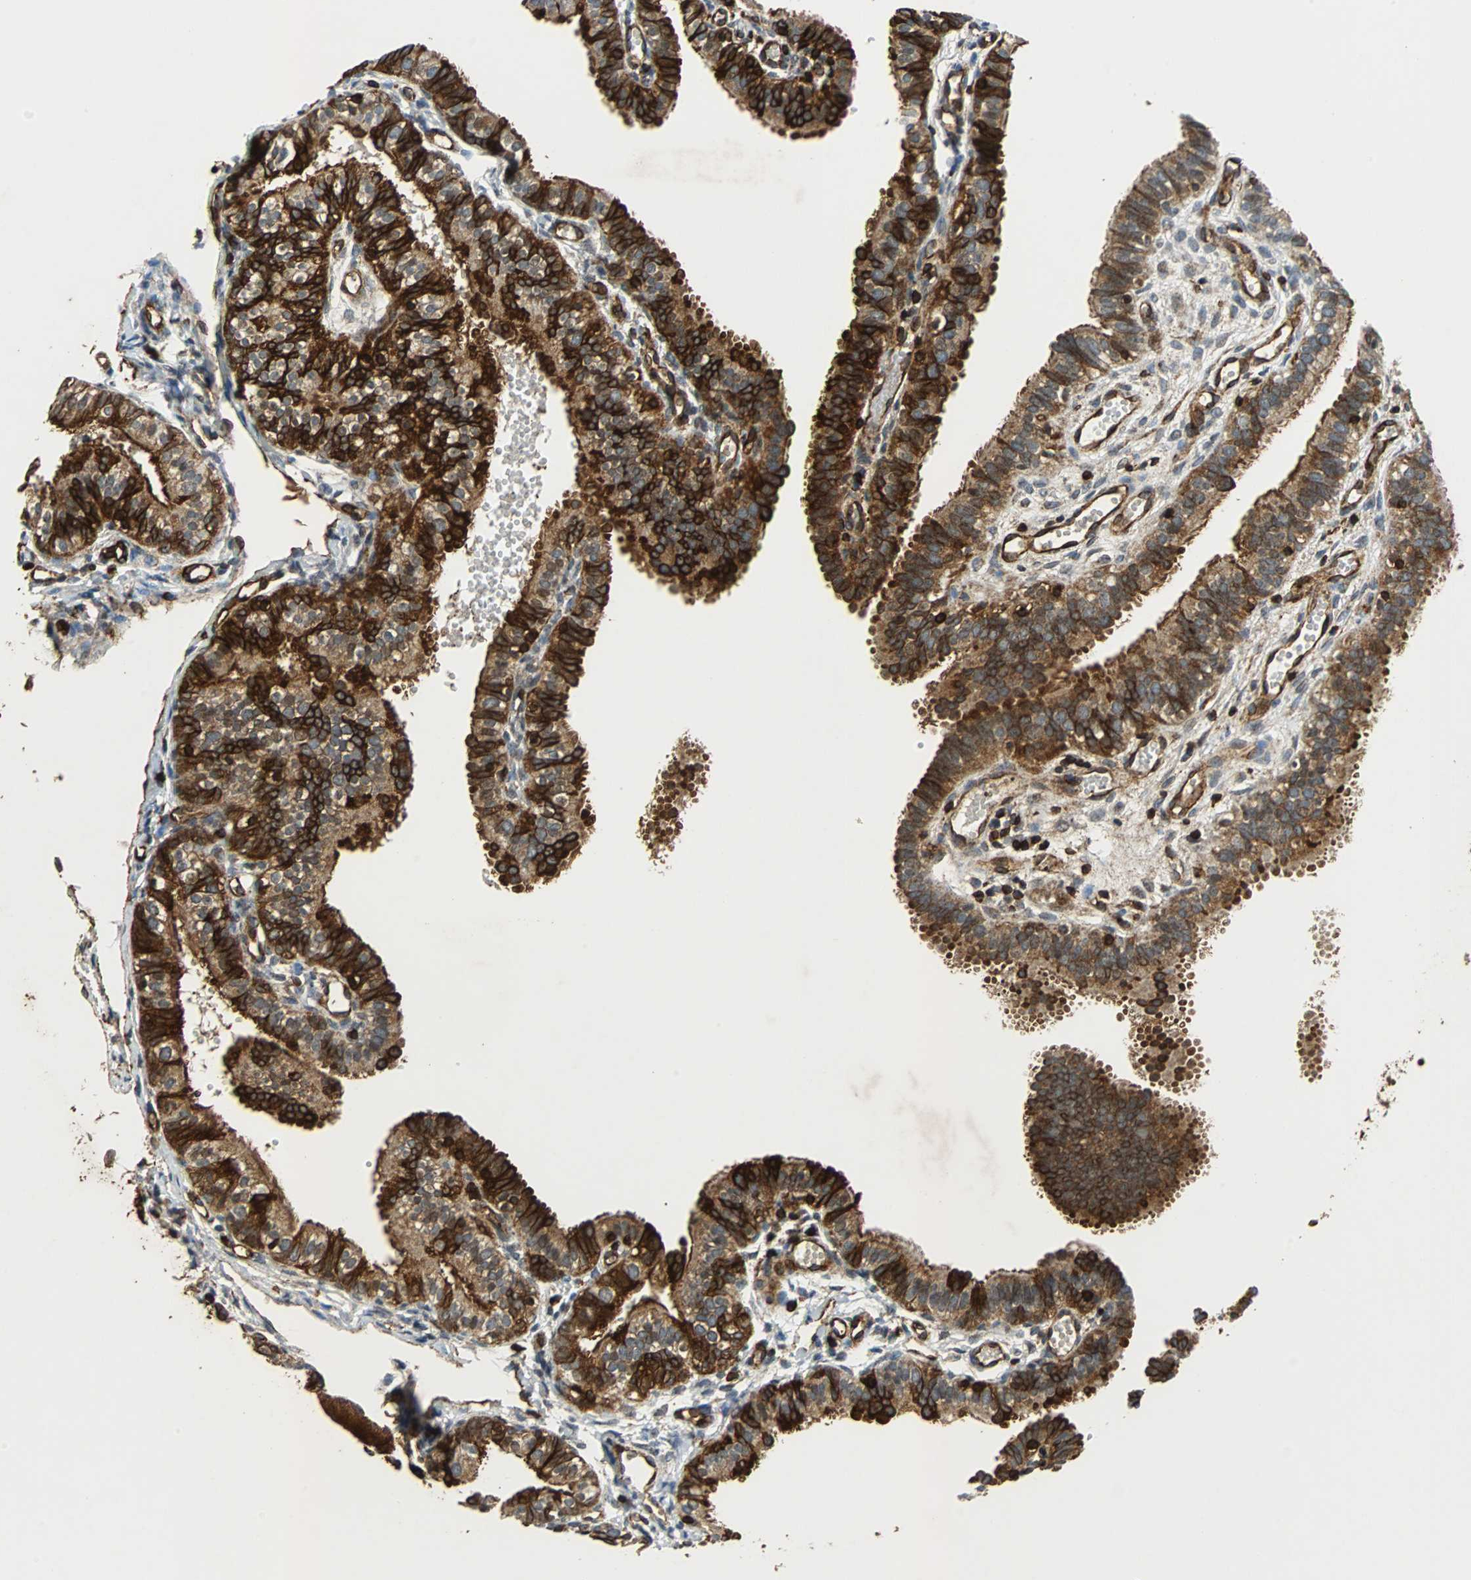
{"staining": {"intensity": "strong", "quantity": ">75%", "location": "cytoplasmic/membranous"}, "tissue": "fallopian tube", "cell_type": "Glandular cells", "image_type": "normal", "snomed": [{"axis": "morphology", "description": "Normal tissue, NOS"}, {"axis": "topography", "description": "Fallopian tube"}, {"axis": "topography", "description": "Placenta"}], "caption": "This is a micrograph of IHC staining of normal fallopian tube, which shows strong positivity in the cytoplasmic/membranous of glandular cells.", "gene": "TUBA4A", "patient": {"sex": "female", "age": 34}}